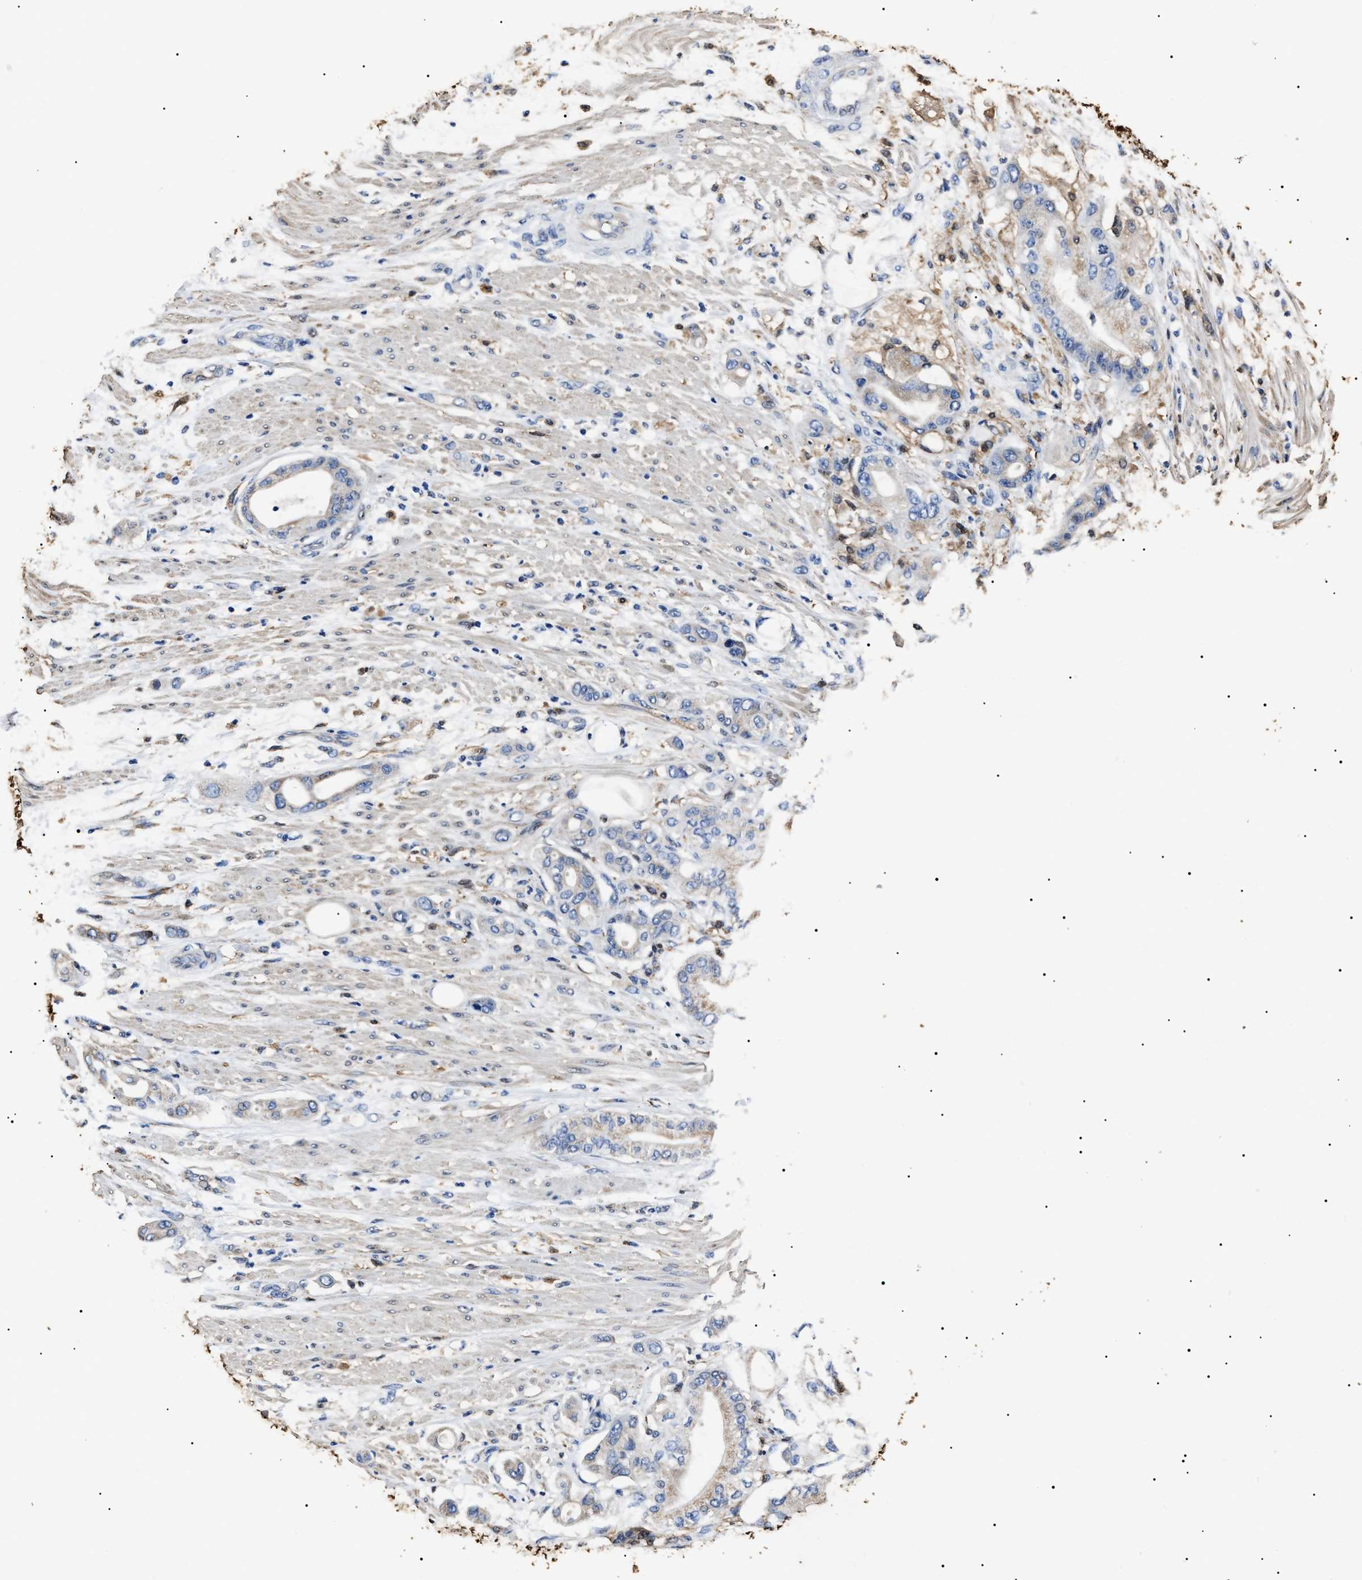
{"staining": {"intensity": "weak", "quantity": "<25%", "location": "cytoplasmic/membranous"}, "tissue": "pancreatic cancer", "cell_type": "Tumor cells", "image_type": "cancer", "snomed": [{"axis": "morphology", "description": "Adenocarcinoma, NOS"}, {"axis": "morphology", "description": "Adenocarcinoma, metastatic, NOS"}, {"axis": "topography", "description": "Lymph node"}, {"axis": "topography", "description": "Pancreas"}, {"axis": "topography", "description": "Duodenum"}], "caption": "Protein analysis of pancreatic metastatic adenocarcinoma reveals no significant staining in tumor cells.", "gene": "ALDH1A1", "patient": {"sex": "female", "age": 64}}